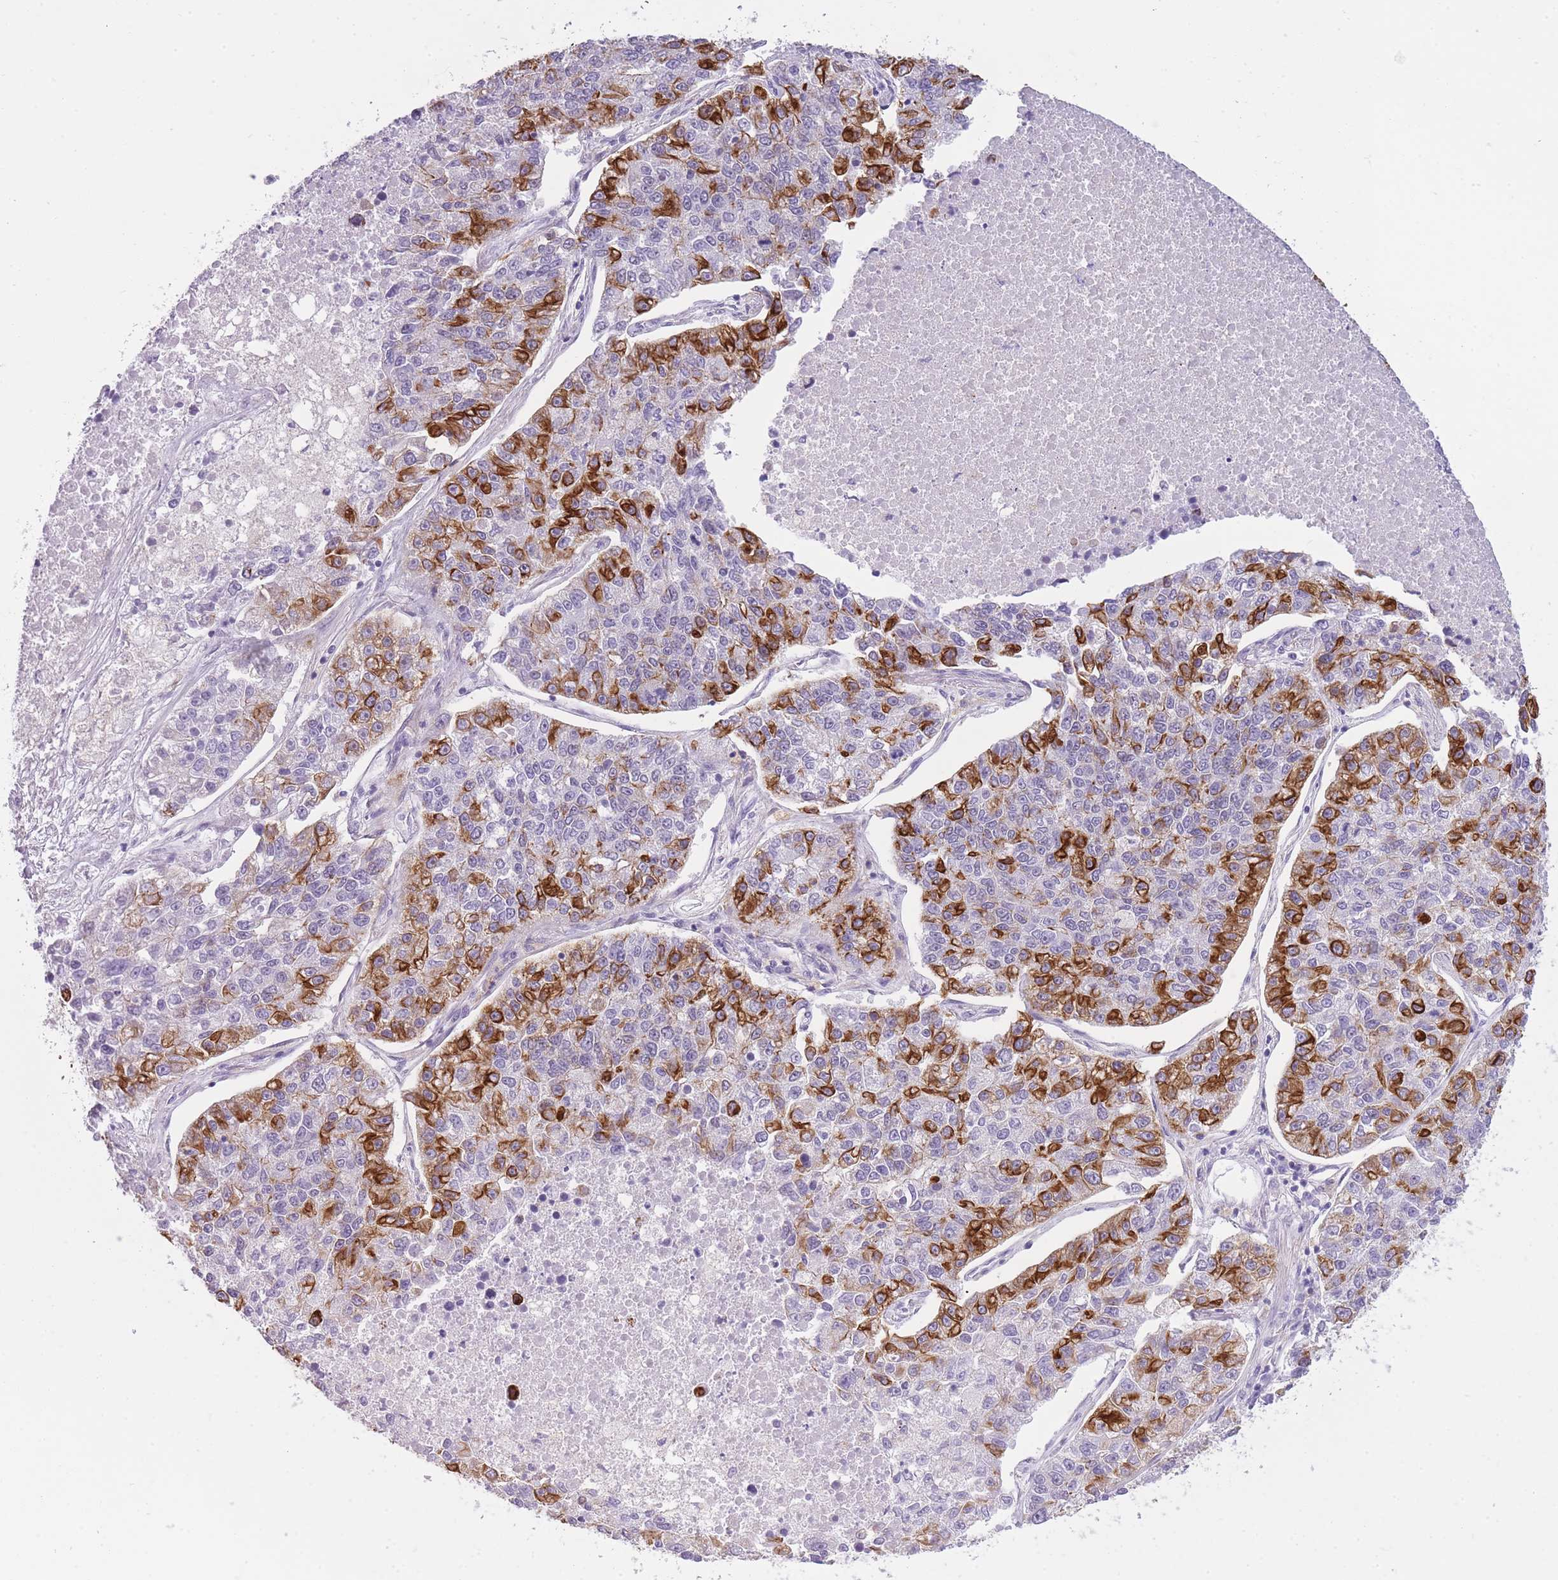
{"staining": {"intensity": "strong", "quantity": "25%-75%", "location": "cytoplasmic/membranous"}, "tissue": "lung cancer", "cell_type": "Tumor cells", "image_type": "cancer", "snomed": [{"axis": "morphology", "description": "Adenocarcinoma, NOS"}, {"axis": "topography", "description": "Lung"}], "caption": "Tumor cells reveal high levels of strong cytoplasmic/membranous staining in approximately 25%-75% of cells in human lung adenocarcinoma.", "gene": "RADX", "patient": {"sex": "male", "age": 49}}